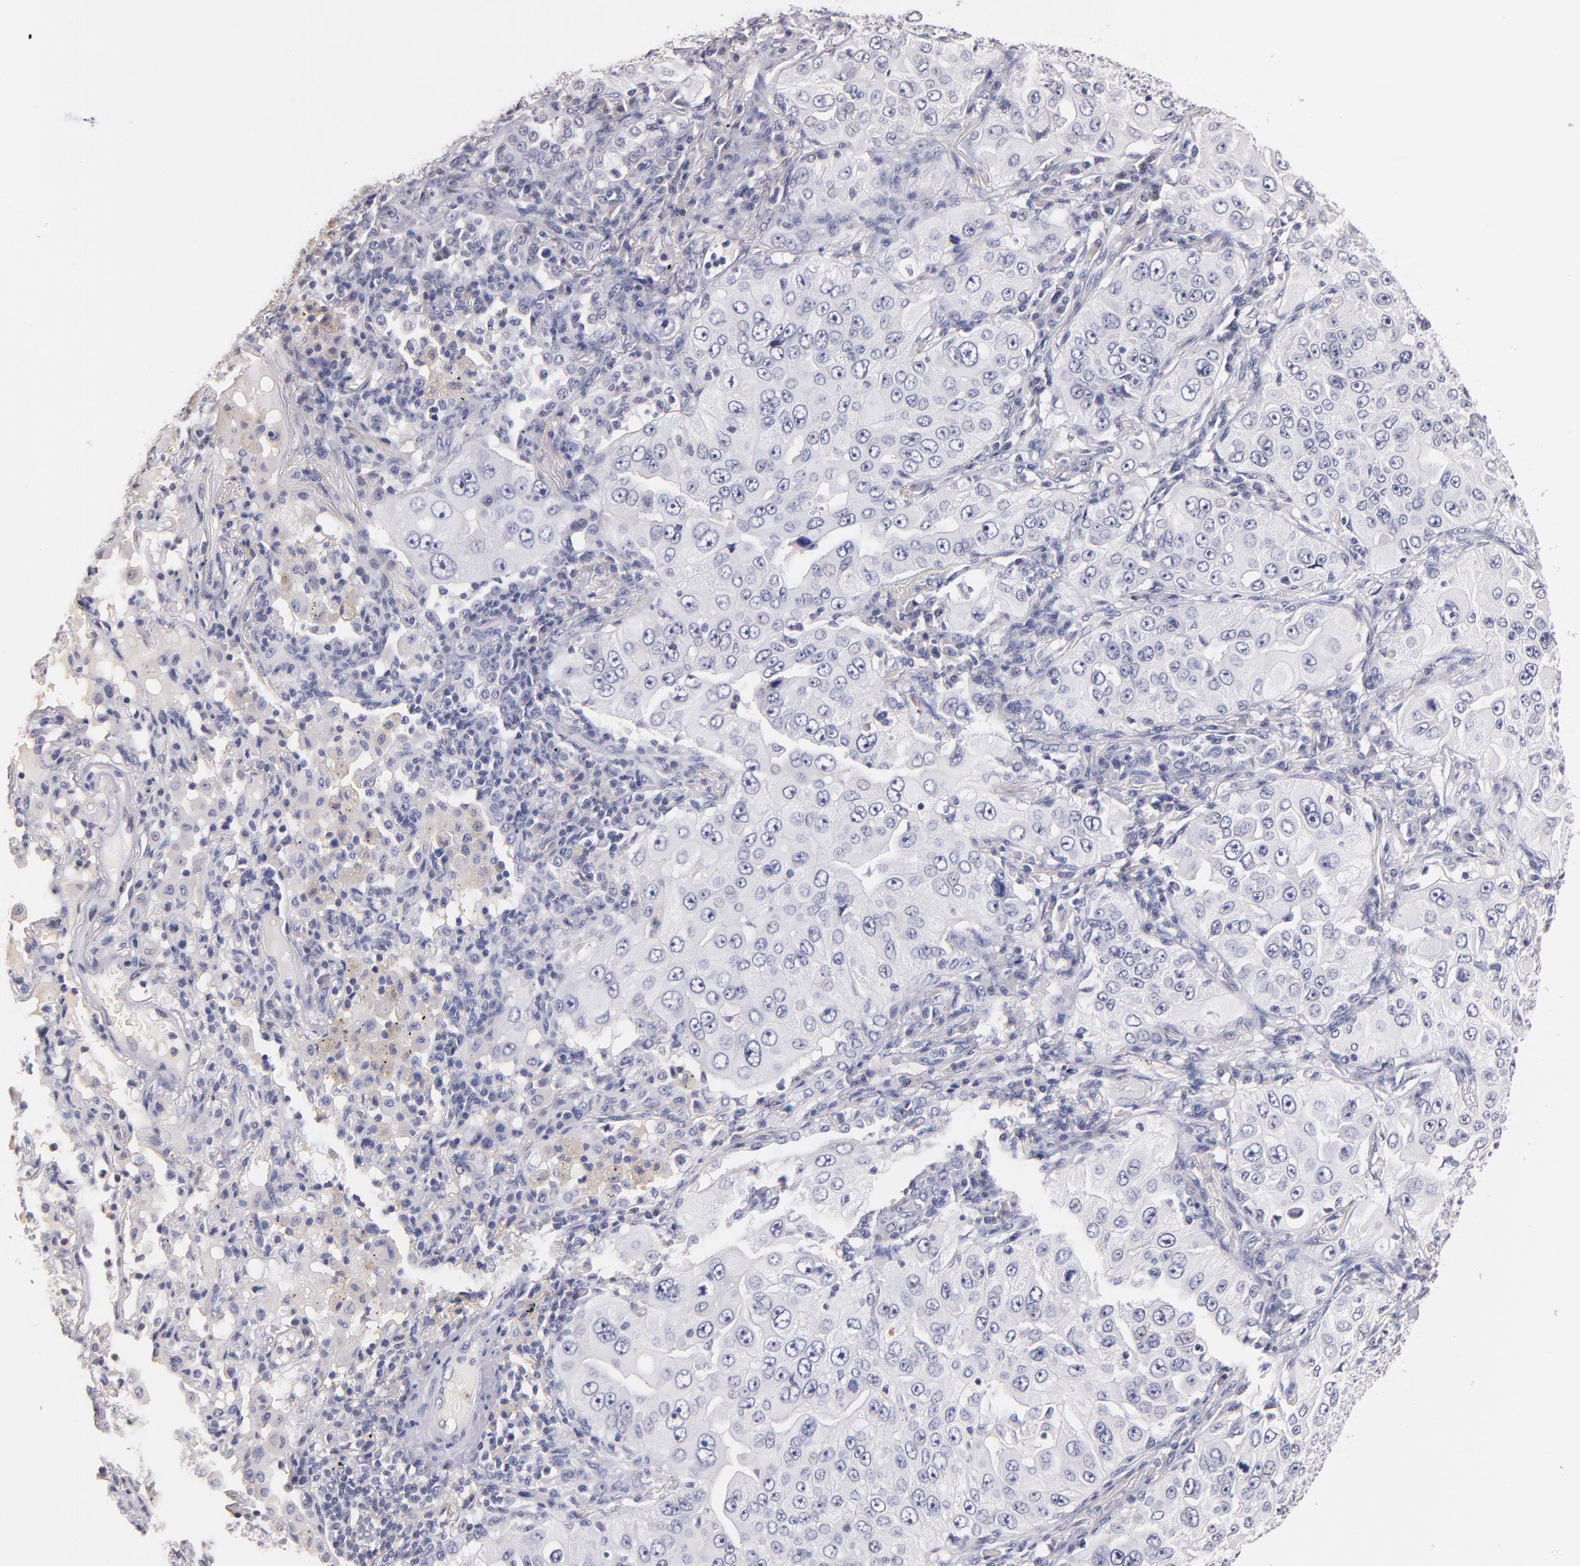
{"staining": {"intensity": "negative", "quantity": "none", "location": "none"}, "tissue": "lung cancer", "cell_type": "Tumor cells", "image_type": "cancer", "snomed": [{"axis": "morphology", "description": "Adenocarcinoma, NOS"}, {"axis": "topography", "description": "Lung"}], "caption": "High power microscopy image of an immunohistochemistry (IHC) histopathology image of lung adenocarcinoma, revealing no significant expression in tumor cells.", "gene": "SOX10", "patient": {"sex": "male", "age": 84}}